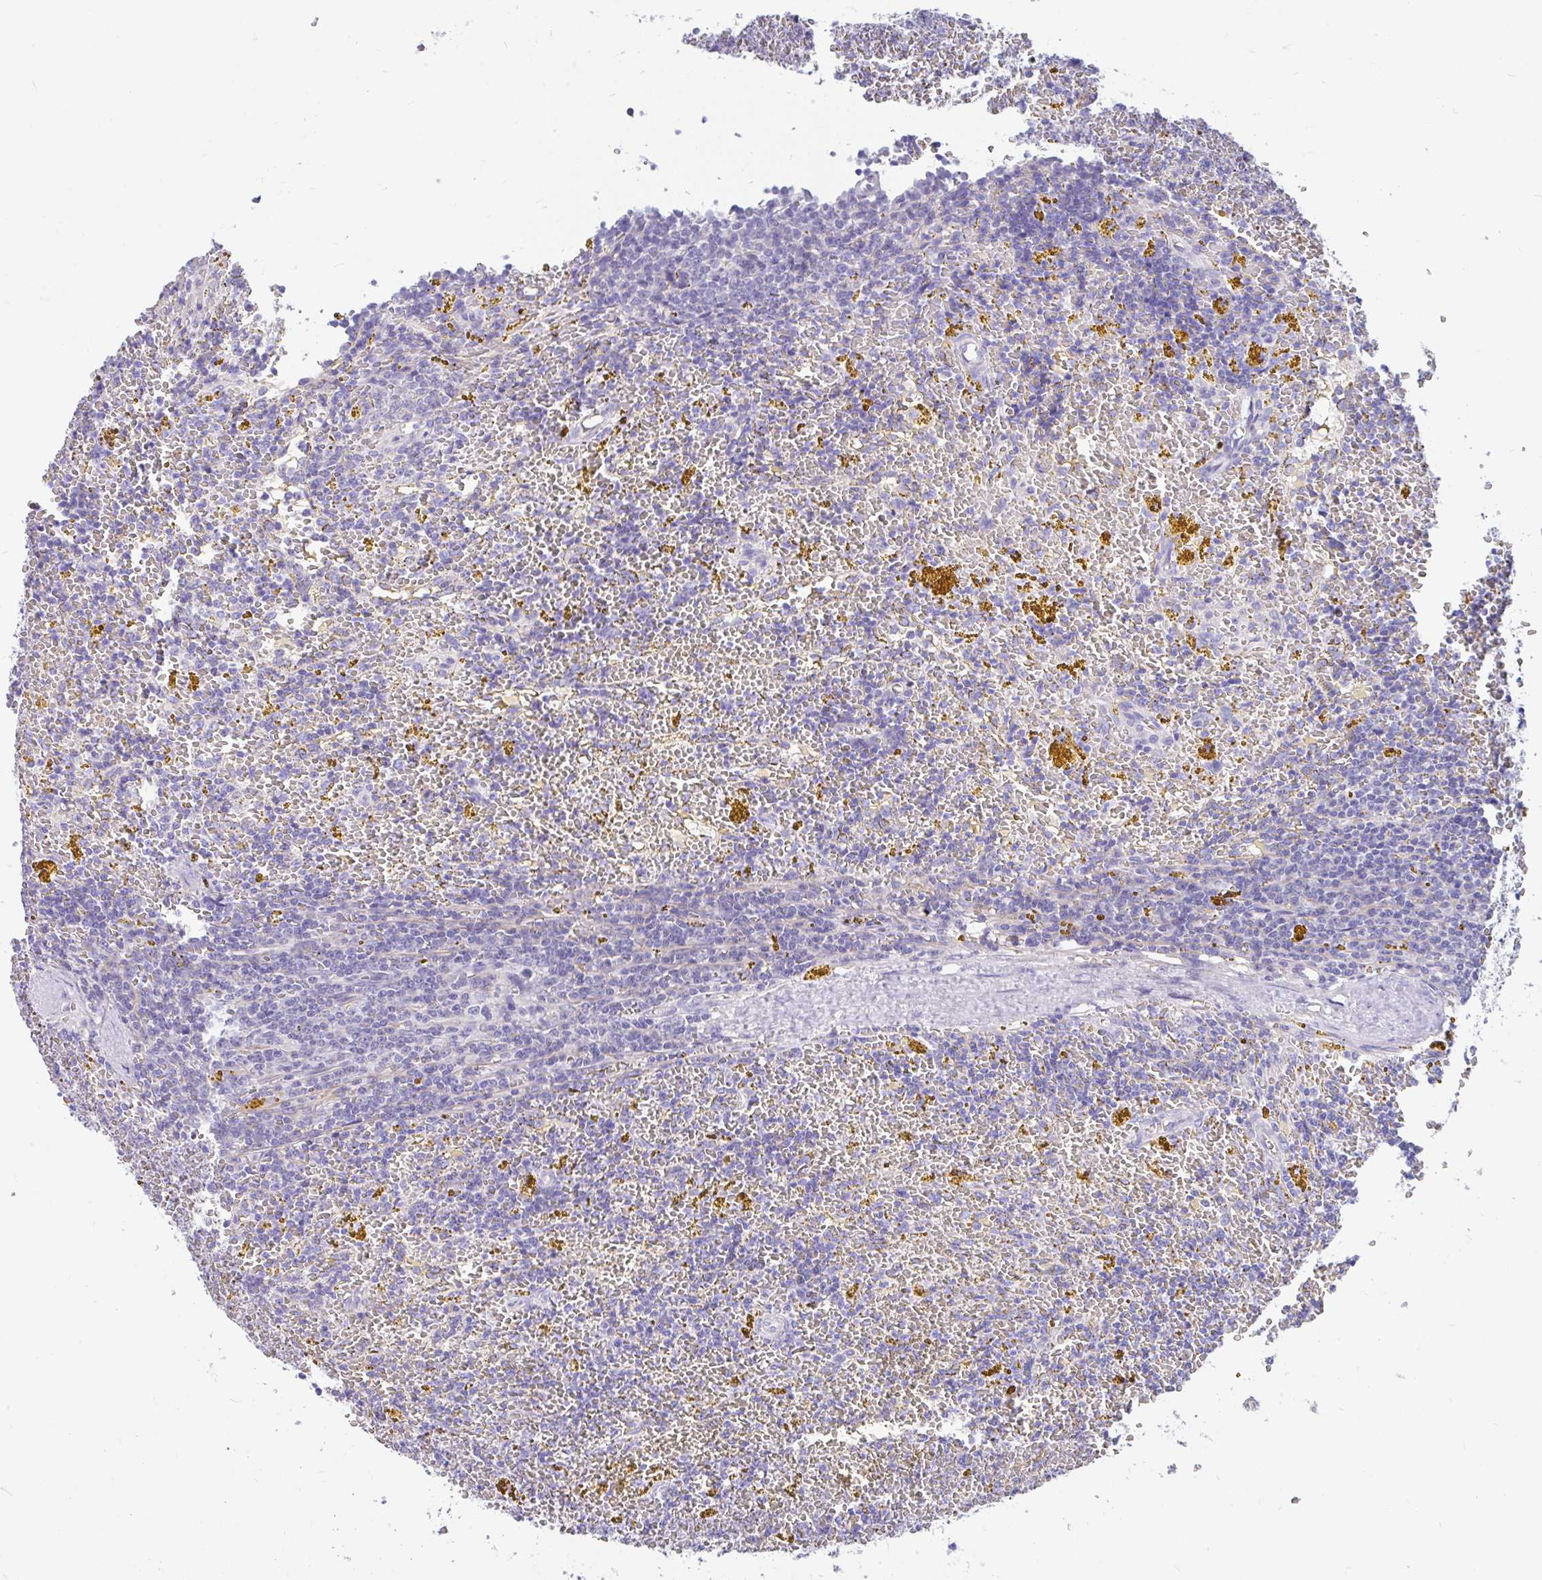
{"staining": {"intensity": "negative", "quantity": "none", "location": "none"}, "tissue": "lymphoma", "cell_type": "Tumor cells", "image_type": "cancer", "snomed": [{"axis": "morphology", "description": "Malignant lymphoma, non-Hodgkin's type, Low grade"}, {"axis": "topography", "description": "Spleen"}, {"axis": "topography", "description": "Lymph node"}], "caption": "This is an IHC histopathology image of malignant lymphoma, non-Hodgkin's type (low-grade). There is no staining in tumor cells.", "gene": "CCSAP", "patient": {"sex": "female", "age": 66}}